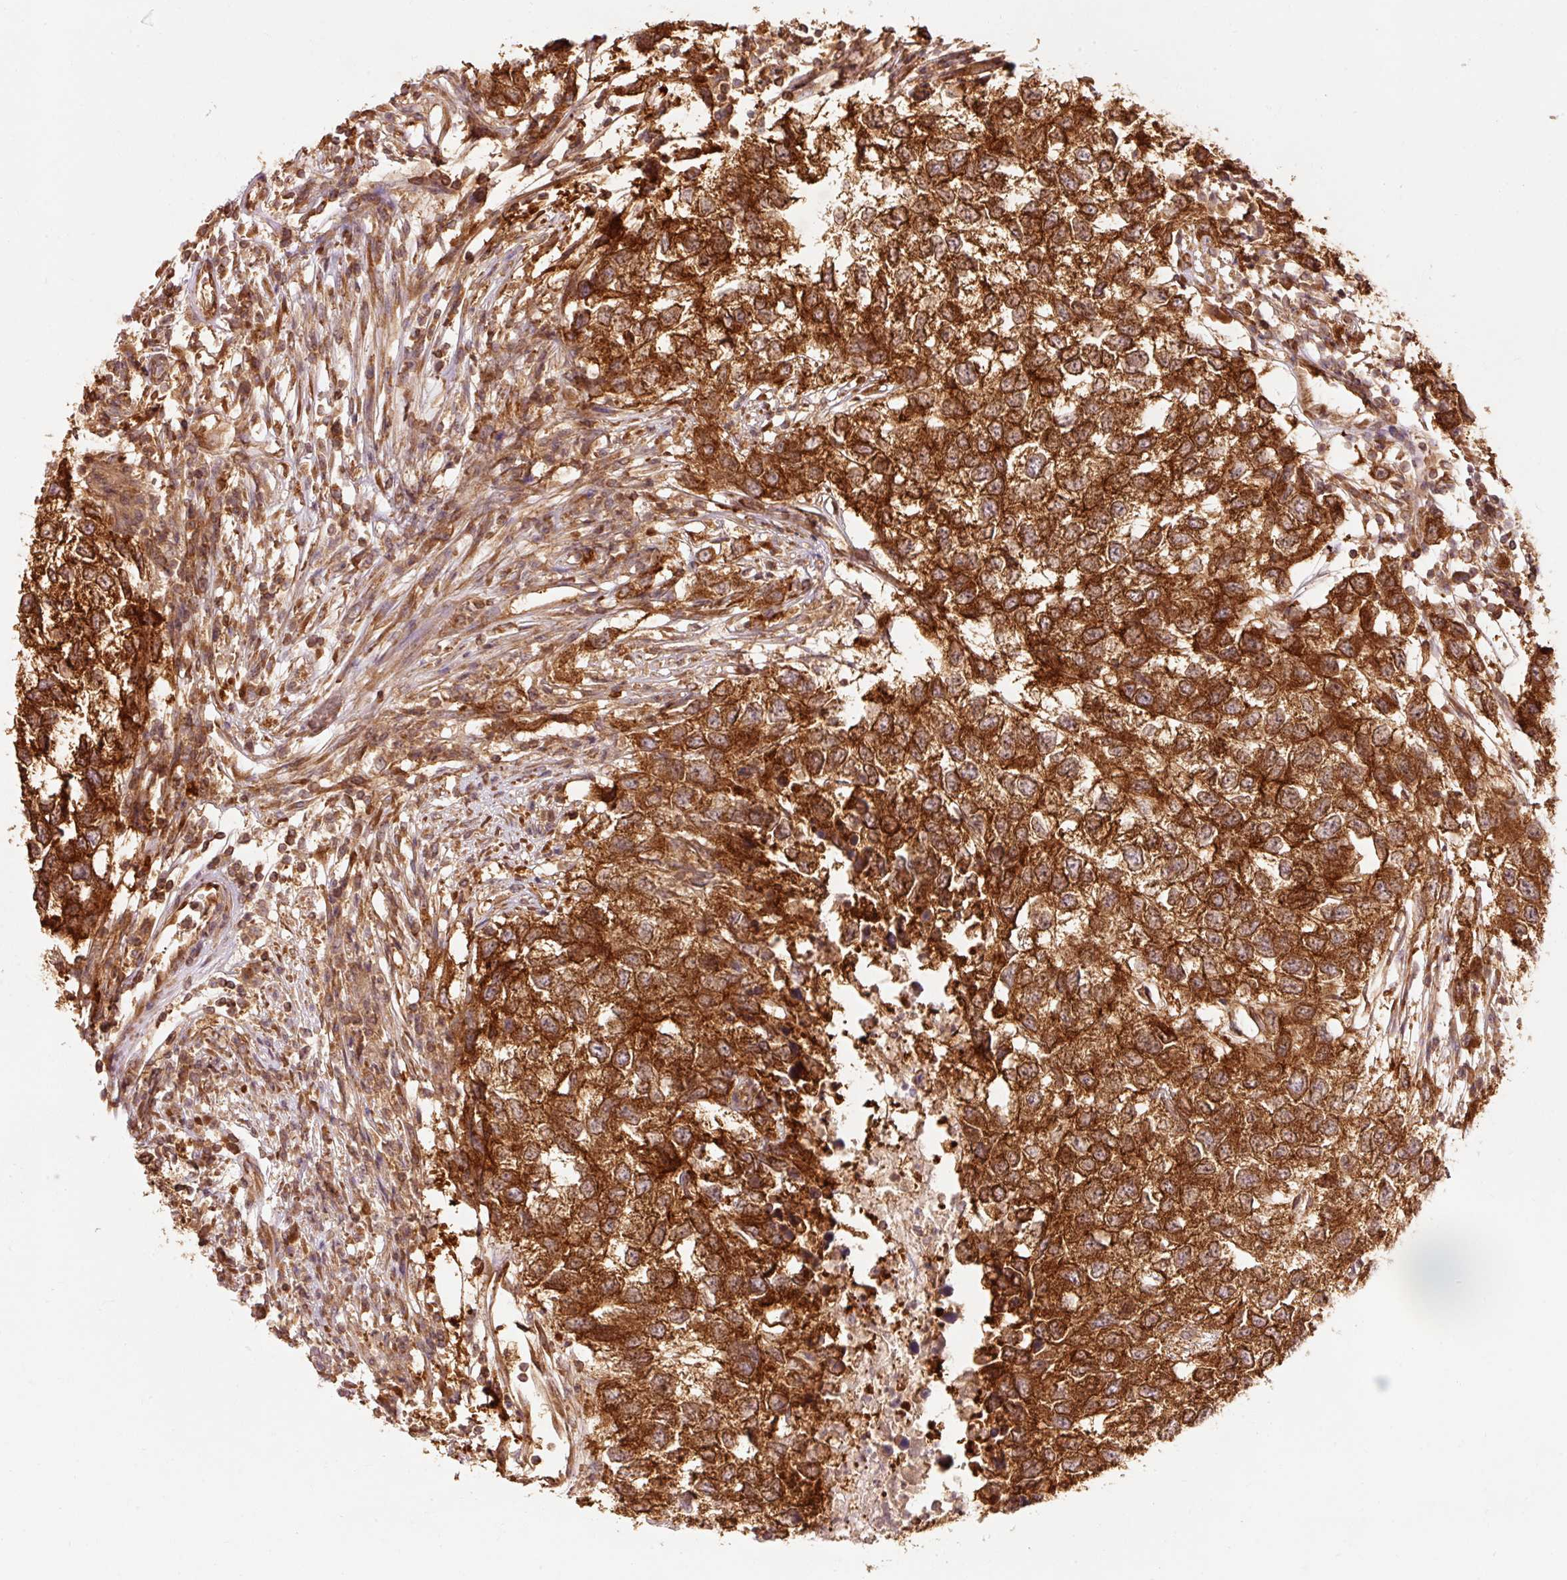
{"staining": {"intensity": "strong", "quantity": ">75%", "location": "cytoplasmic/membranous"}, "tissue": "testis cancer", "cell_type": "Tumor cells", "image_type": "cancer", "snomed": [{"axis": "morphology", "description": "Carcinoma, Embryonal, NOS"}, {"axis": "topography", "description": "Testis"}], "caption": "IHC (DAB (3,3'-diaminobenzidine)) staining of testis cancer (embryonal carcinoma) demonstrates strong cytoplasmic/membranous protein positivity in approximately >75% of tumor cells.", "gene": "PDAP1", "patient": {"sex": "male", "age": 83}}